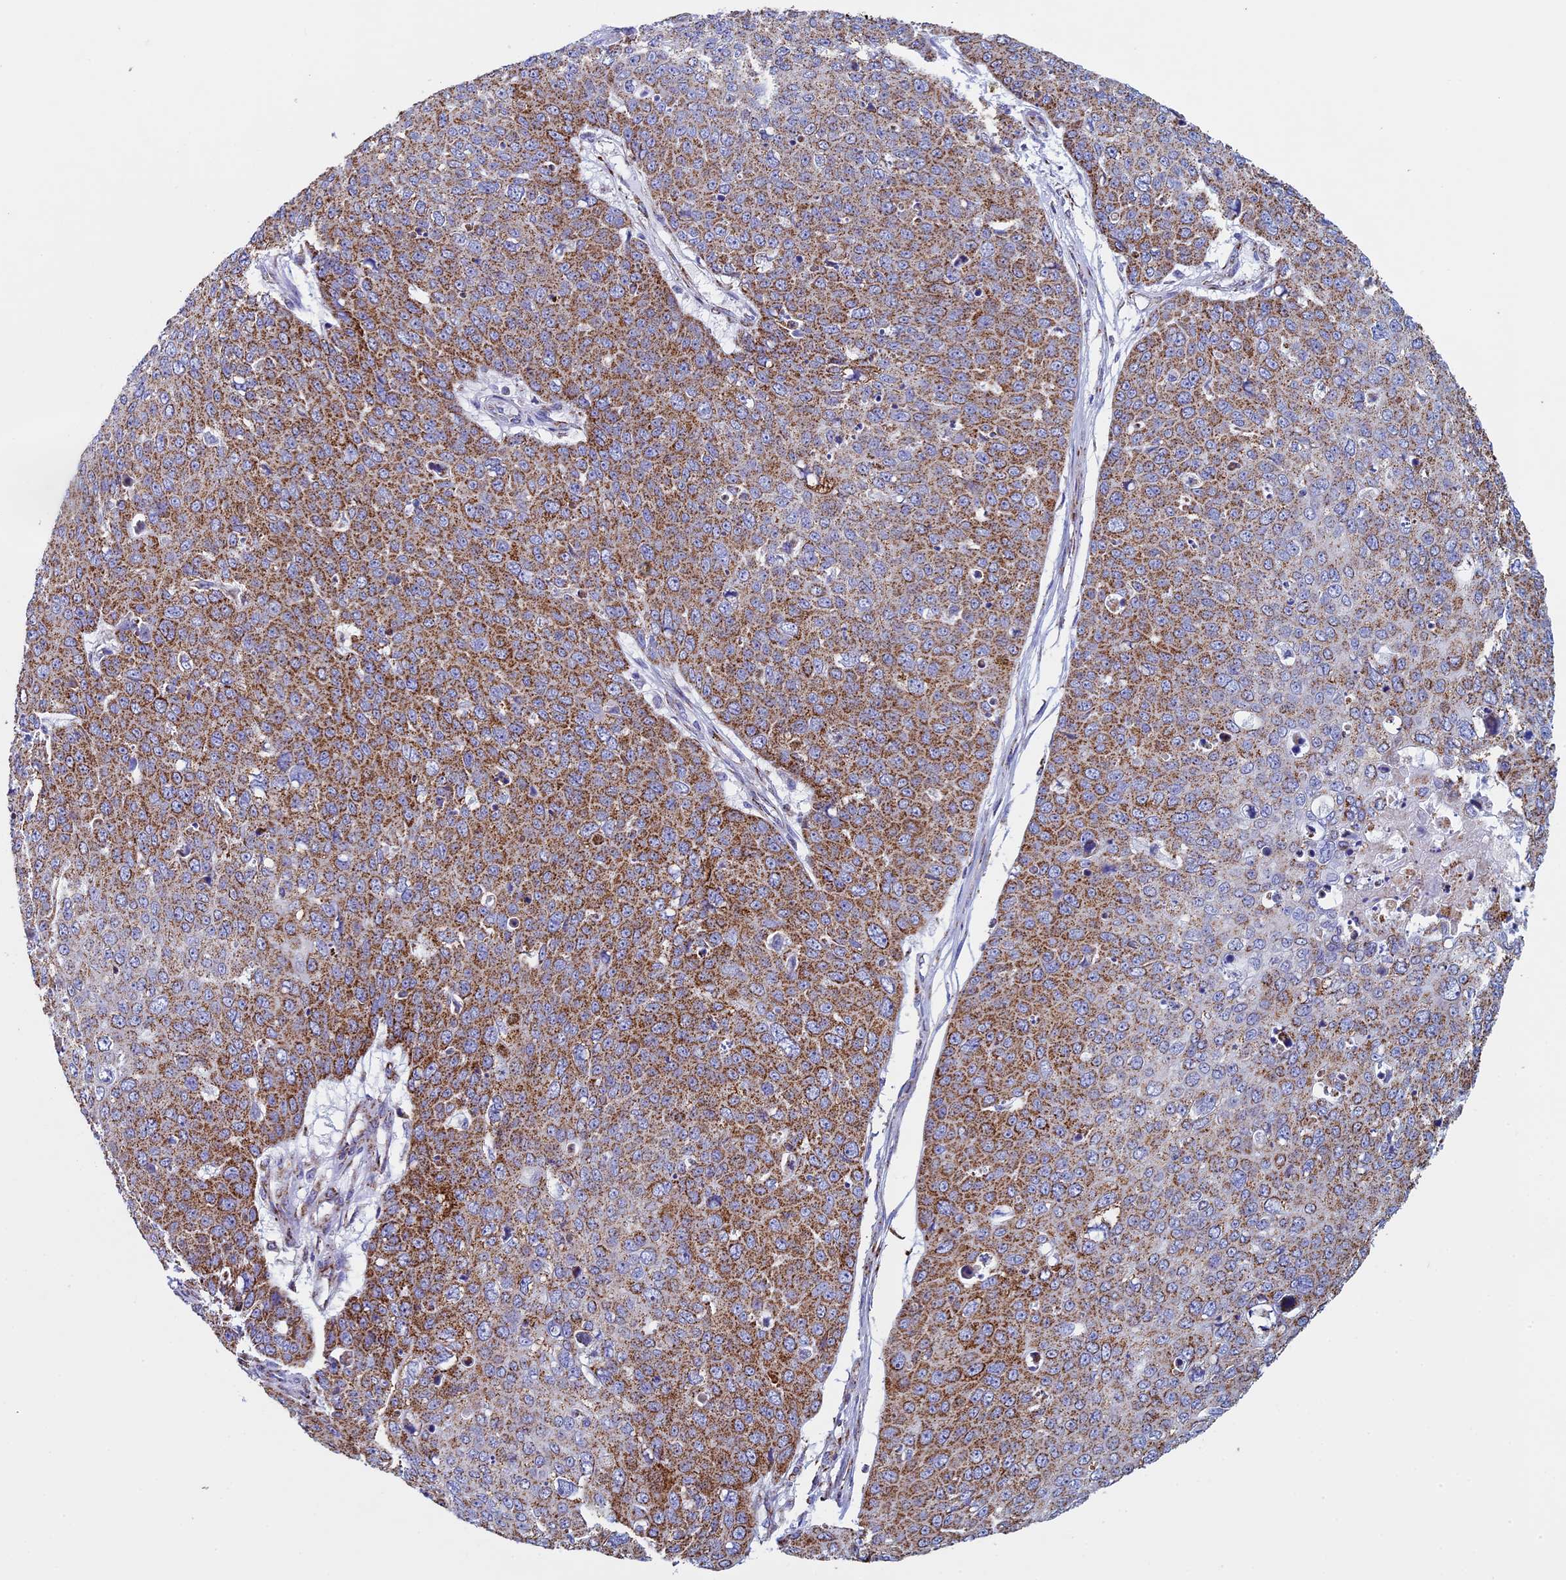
{"staining": {"intensity": "moderate", "quantity": ">75%", "location": "cytoplasmic/membranous"}, "tissue": "skin cancer", "cell_type": "Tumor cells", "image_type": "cancer", "snomed": [{"axis": "morphology", "description": "Squamous cell carcinoma, NOS"}, {"axis": "topography", "description": "Skin"}], "caption": "A micrograph showing moderate cytoplasmic/membranous expression in about >75% of tumor cells in skin cancer, as visualized by brown immunohistochemical staining.", "gene": "UQCRFS1", "patient": {"sex": "male", "age": 71}}